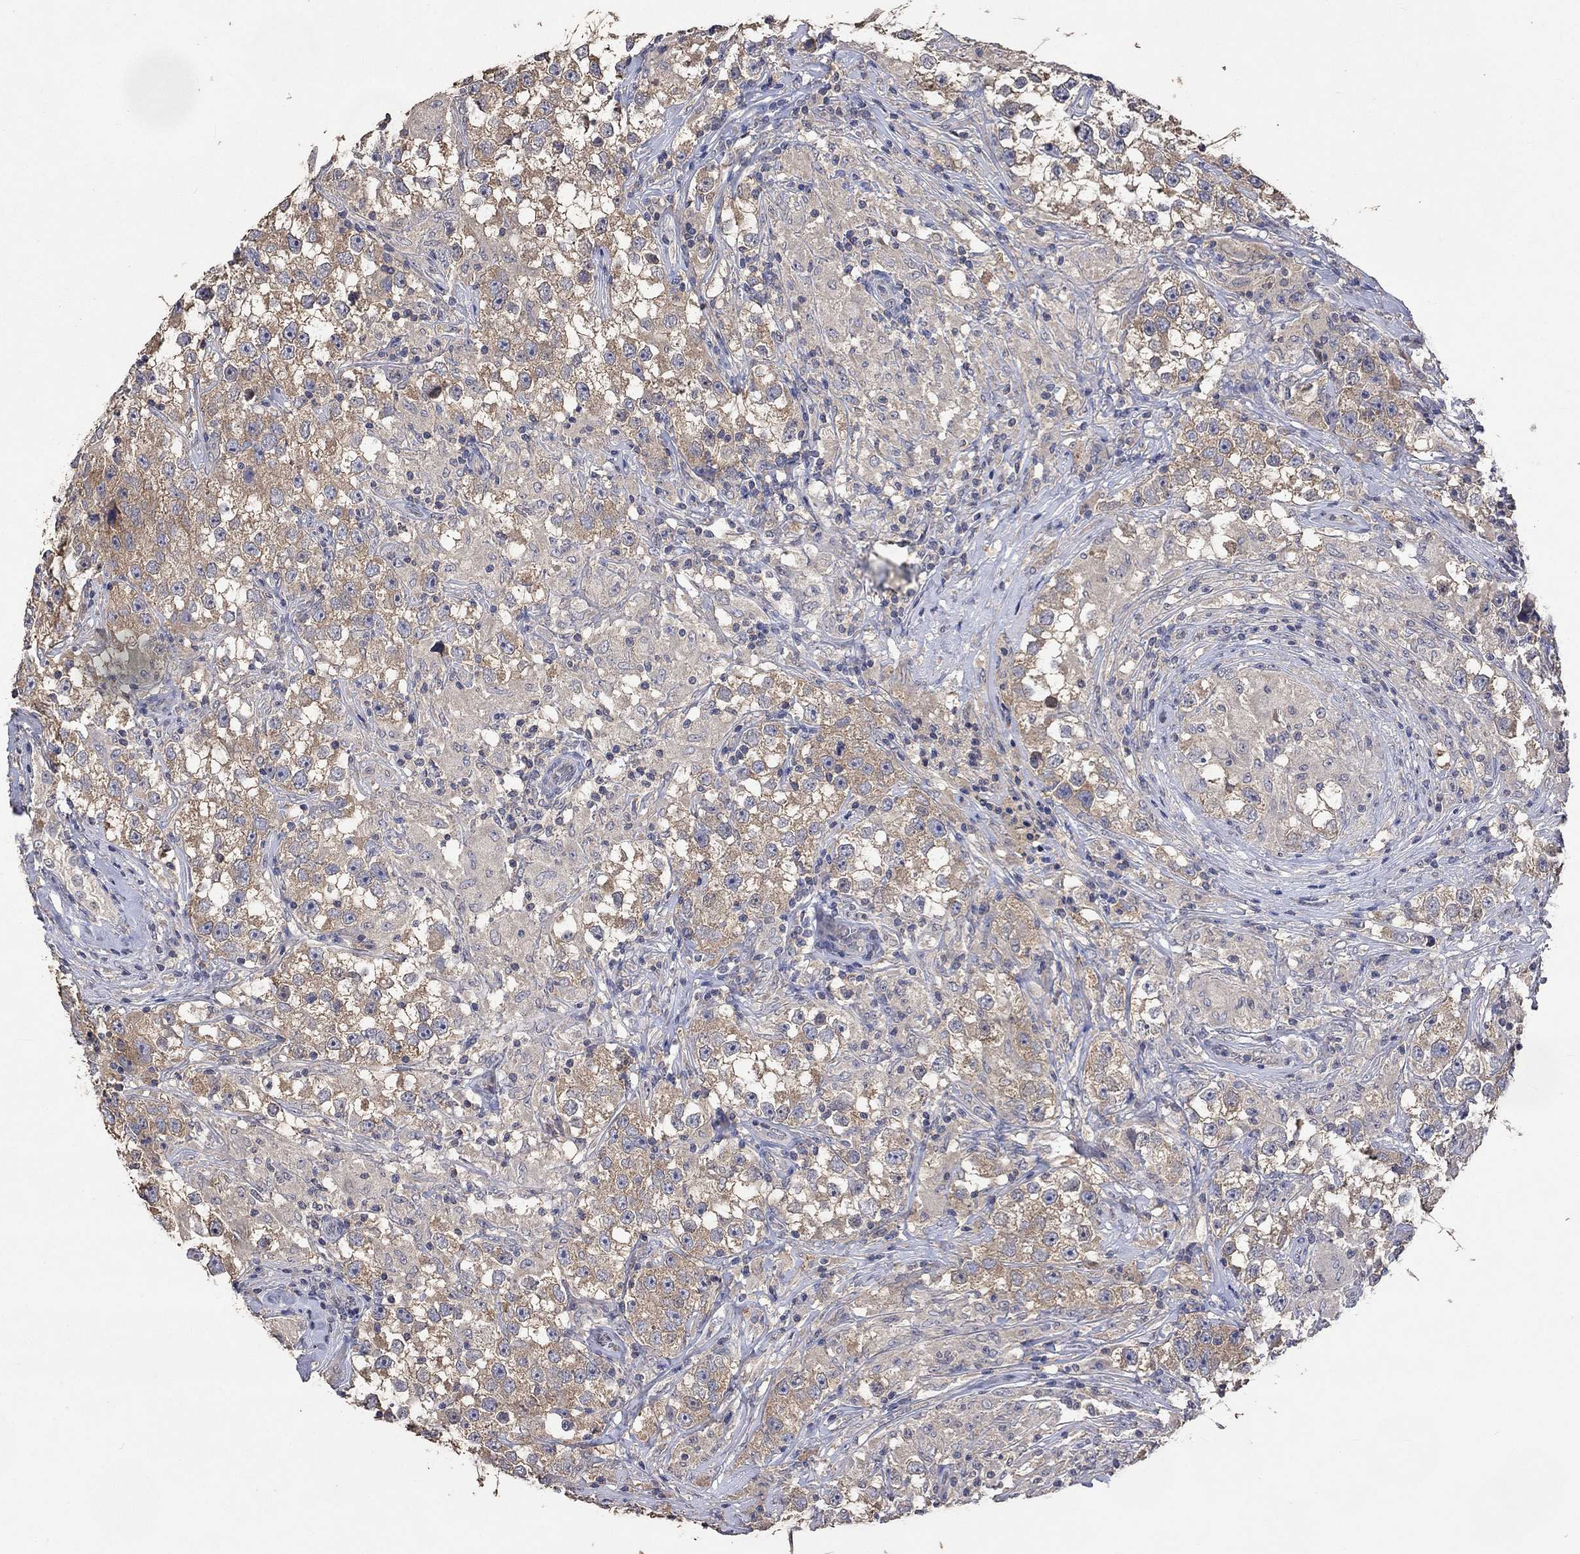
{"staining": {"intensity": "weak", "quantity": ">75%", "location": "cytoplasmic/membranous"}, "tissue": "testis cancer", "cell_type": "Tumor cells", "image_type": "cancer", "snomed": [{"axis": "morphology", "description": "Seminoma, NOS"}, {"axis": "topography", "description": "Testis"}], "caption": "High-power microscopy captured an IHC photomicrograph of testis seminoma, revealing weak cytoplasmic/membranous positivity in about >75% of tumor cells.", "gene": "PTPN20", "patient": {"sex": "male", "age": 46}}